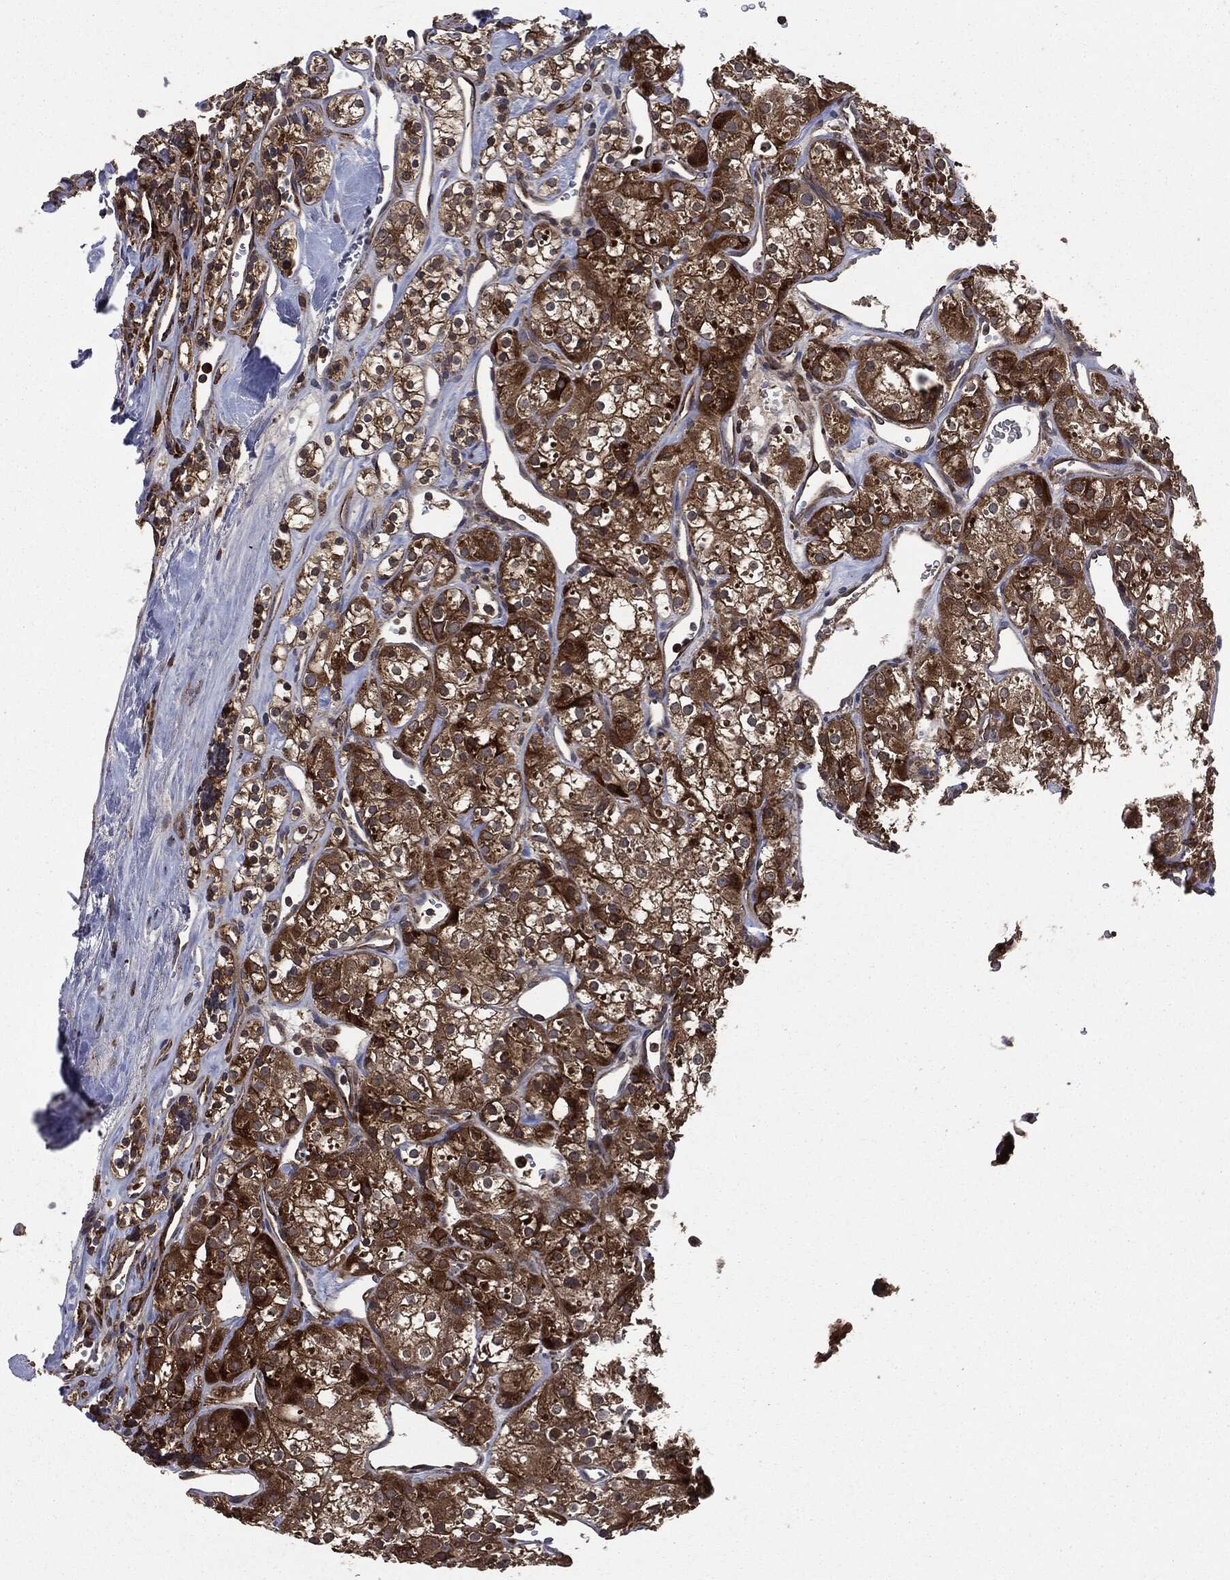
{"staining": {"intensity": "strong", "quantity": ">75%", "location": "cytoplasmic/membranous"}, "tissue": "renal cancer", "cell_type": "Tumor cells", "image_type": "cancer", "snomed": [{"axis": "morphology", "description": "Adenocarcinoma, NOS"}, {"axis": "topography", "description": "Kidney"}], "caption": "Immunohistochemical staining of human renal cancer (adenocarcinoma) exhibits strong cytoplasmic/membranous protein expression in about >75% of tumor cells. (Stains: DAB in brown, nuclei in blue, Microscopy: brightfield microscopy at high magnification).", "gene": "PLOD3", "patient": {"sex": "male", "age": 77}}